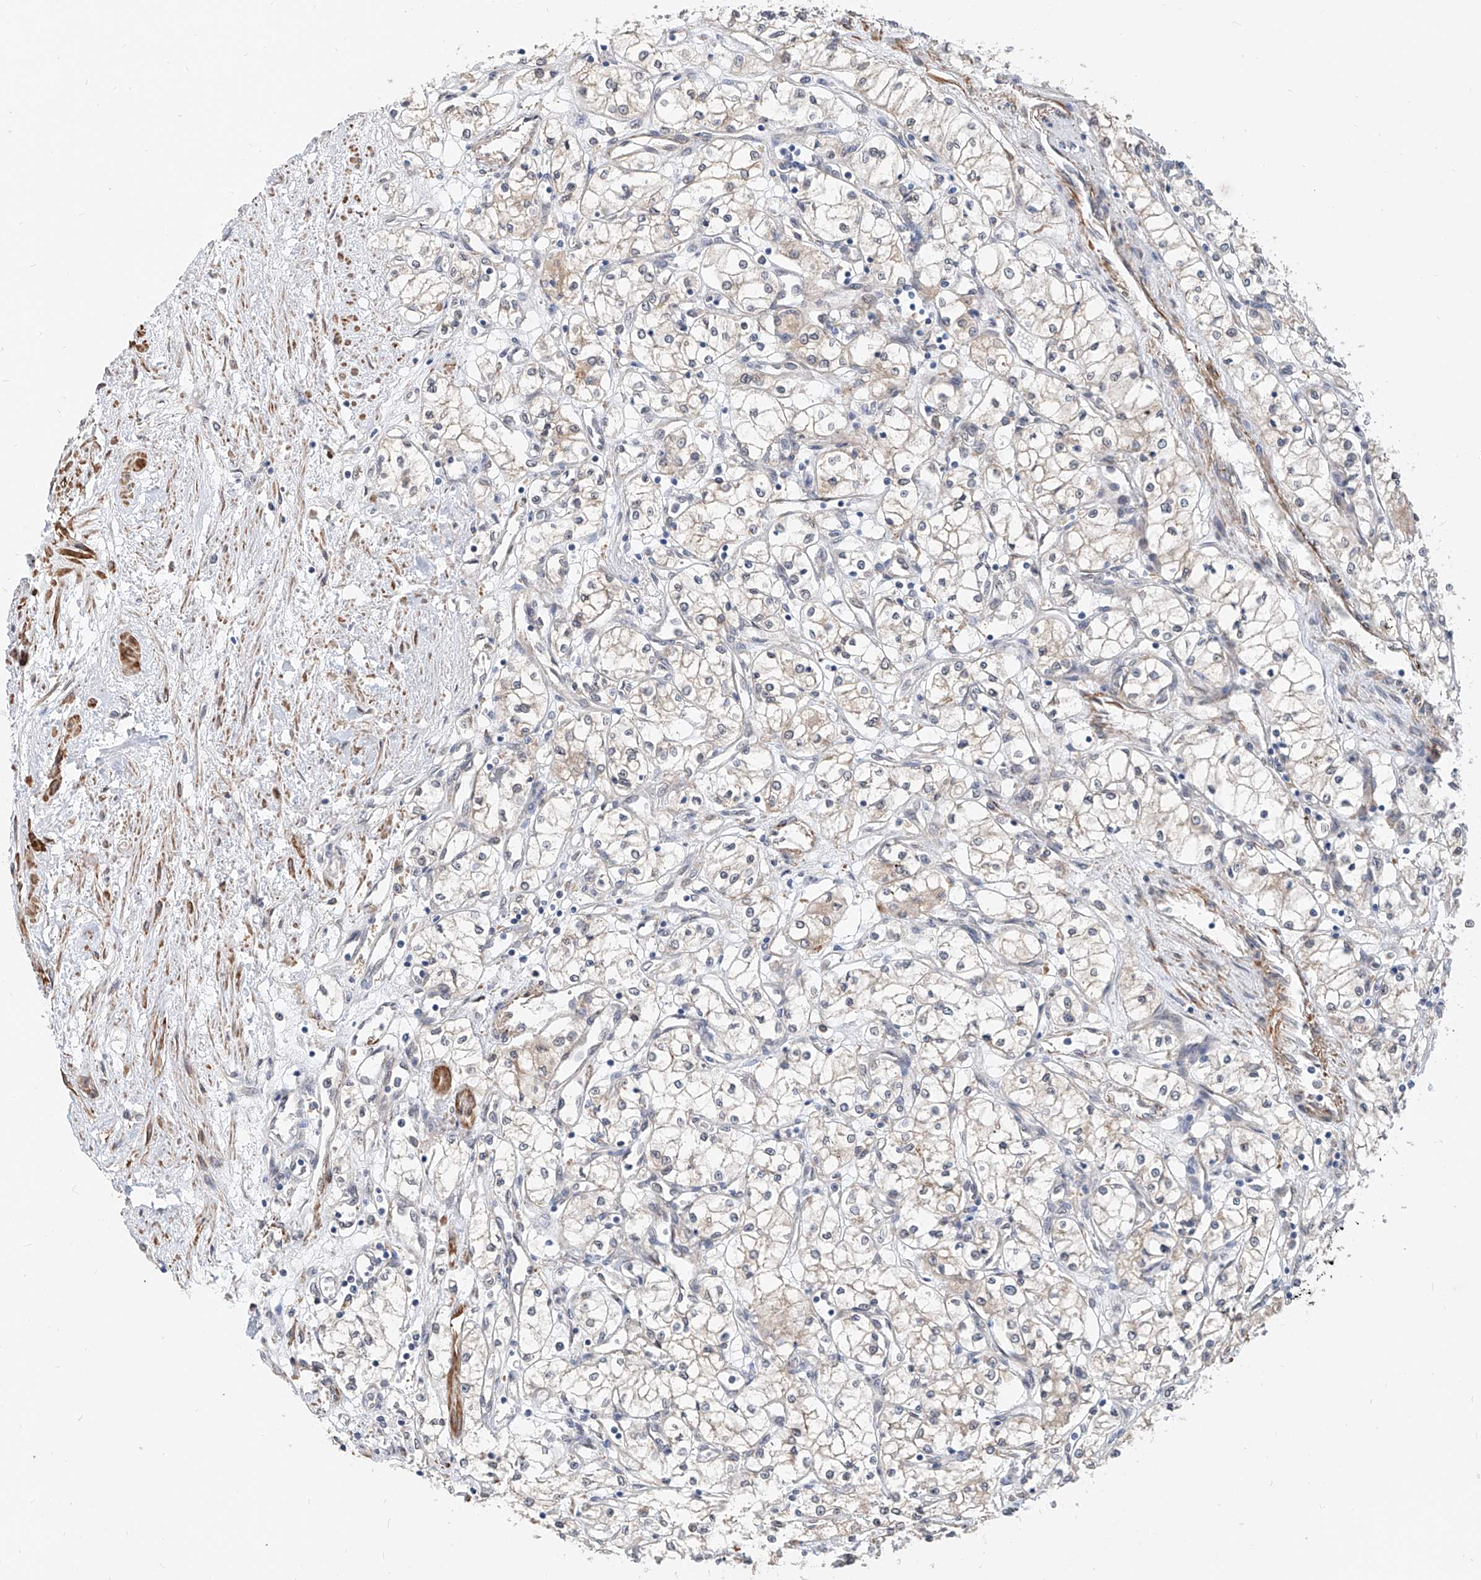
{"staining": {"intensity": "negative", "quantity": "none", "location": "none"}, "tissue": "renal cancer", "cell_type": "Tumor cells", "image_type": "cancer", "snomed": [{"axis": "morphology", "description": "Adenocarcinoma, NOS"}, {"axis": "topography", "description": "Kidney"}], "caption": "Tumor cells are negative for brown protein staining in renal adenocarcinoma.", "gene": "MAGEE2", "patient": {"sex": "male", "age": 59}}